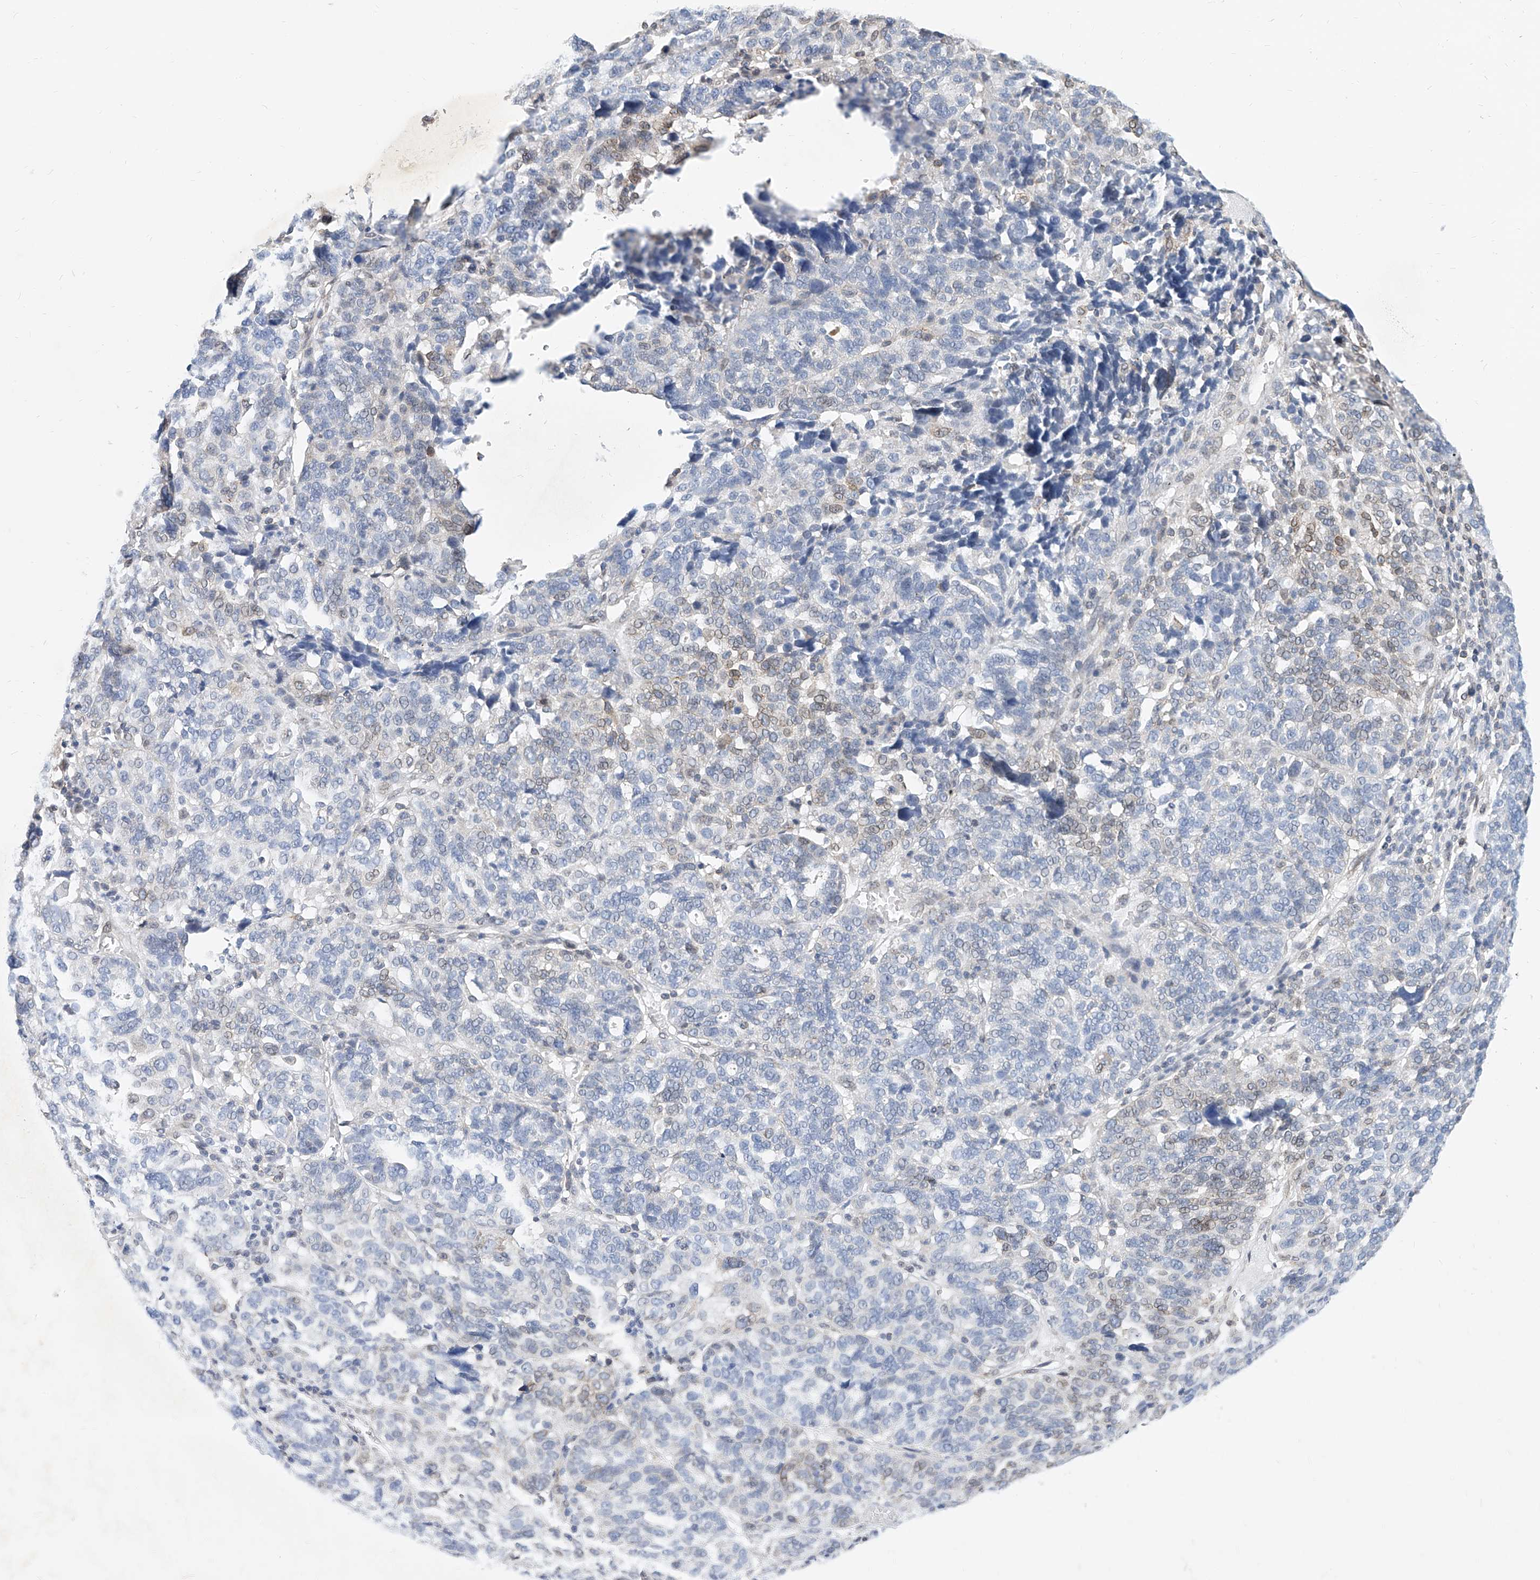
{"staining": {"intensity": "weak", "quantity": "<25%", "location": "cytoplasmic/membranous,nuclear"}, "tissue": "ovarian cancer", "cell_type": "Tumor cells", "image_type": "cancer", "snomed": [{"axis": "morphology", "description": "Cystadenocarcinoma, serous, NOS"}, {"axis": "topography", "description": "Ovary"}], "caption": "Immunohistochemistry histopathology image of neoplastic tissue: serous cystadenocarcinoma (ovarian) stained with DAB reveals no significant protein positivity in tumor cells. The staining was performed using DAB to visualize the protein expression in brown, while the nuclei were stained in blue with hematoxylin (Magnification: 20x).", "gene": "MX2", "patient": {"sex": "female", "age": 59}}